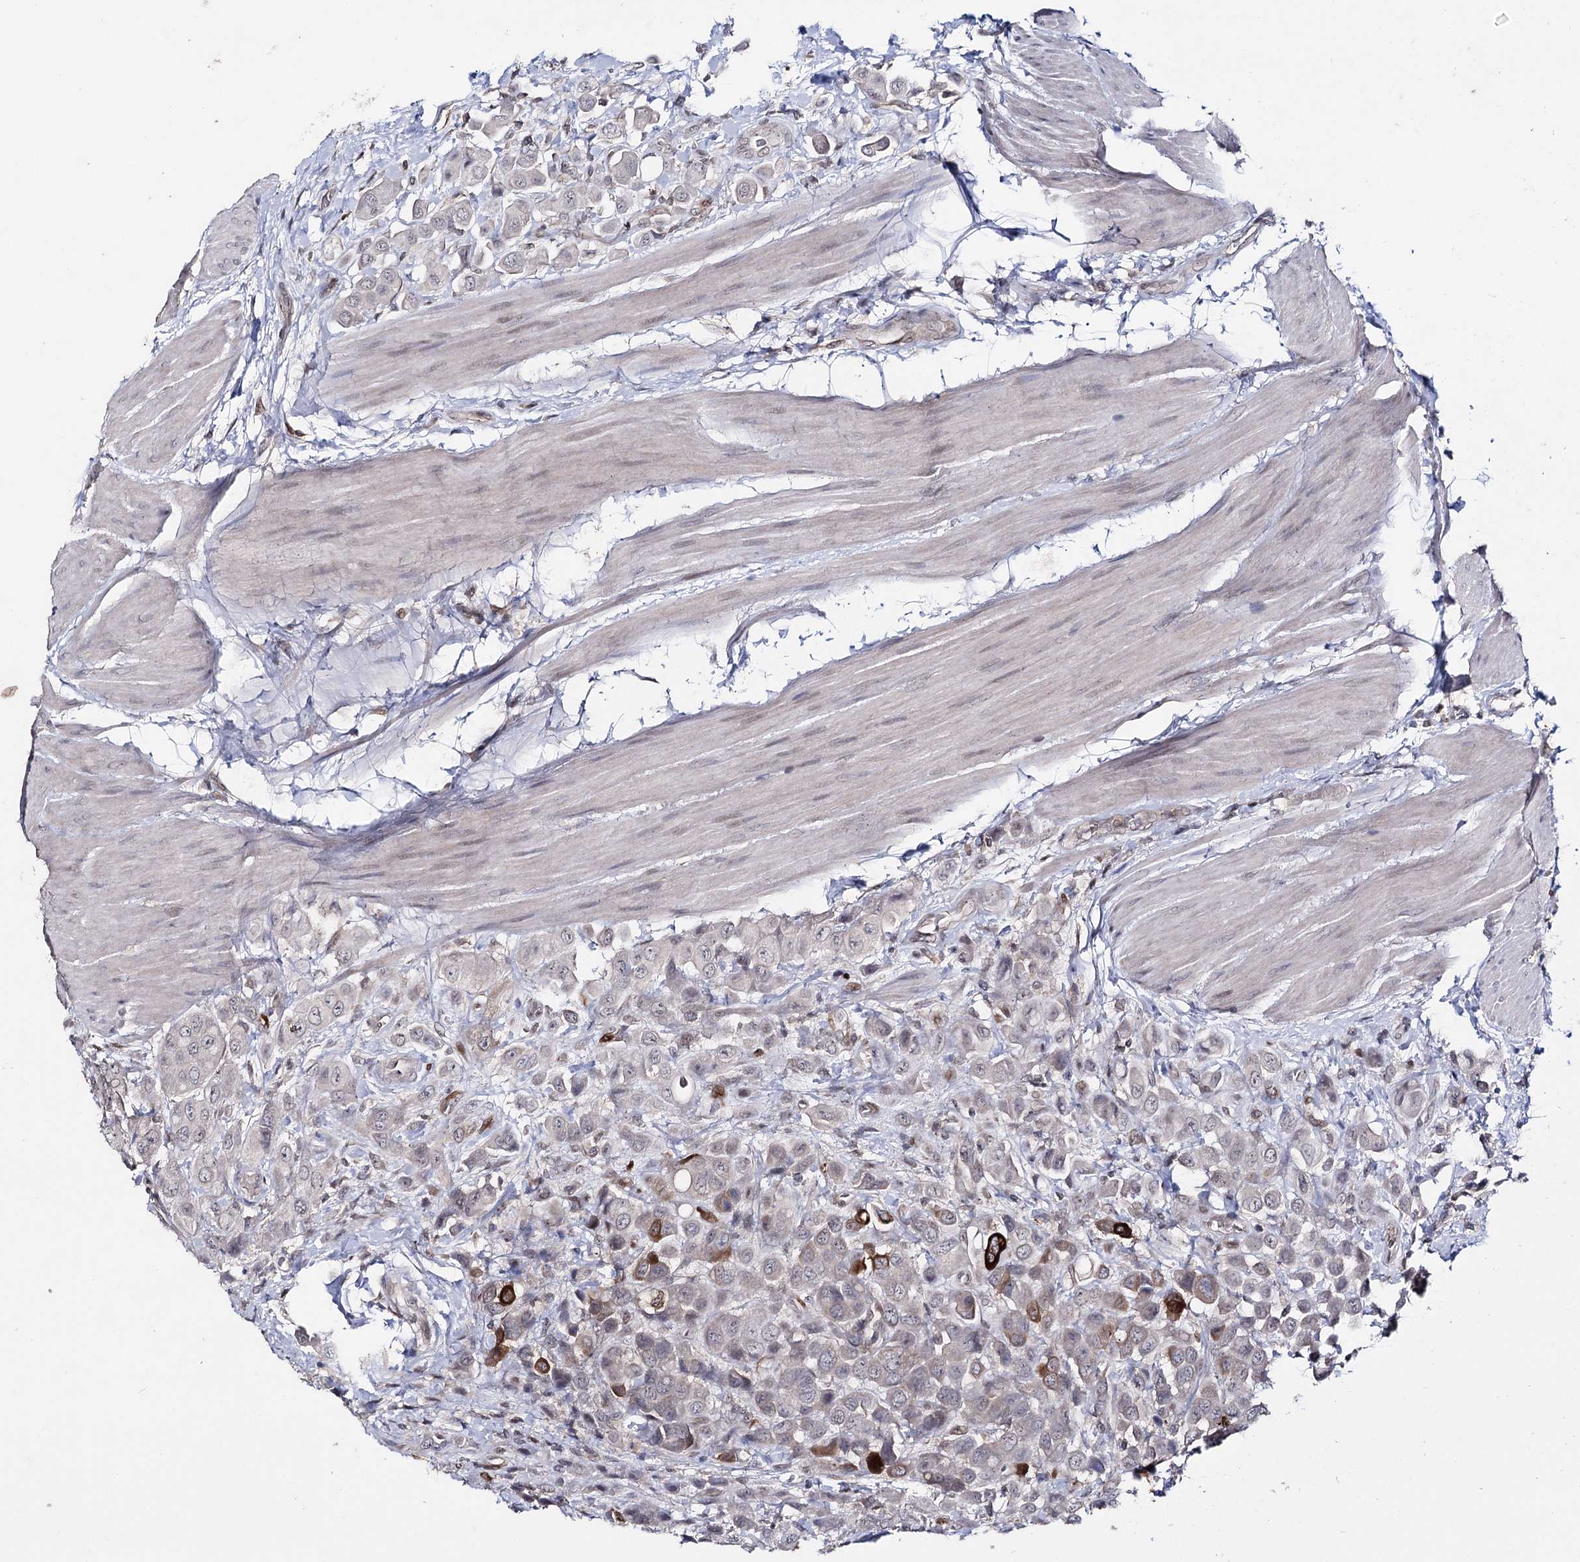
{"staining": {"intensity": "strong", "quantity": "<25%", "location": "cytoplasmic/membranous"}, "tissue": "urothelial cancer", "cell_type": "Tumor cells", "image_type": "cancer", "snomed": [{"axis": "morphology", "description": "Urothelial carcinoma, High grade"}, {"axis": "topography", "description": "Urinary bladder"}], "caption": "High-magnification brightfield microscopy of urothelial cancer stained with DAB (3,3'-diaminobenzidine) (brown) and counterstained with hematoxylin (blue). tumor cells exhibit strong cytoplasmic/membranous expression is appreciated in about<25% of cells.", "gene": "HSD11B2", "patient": {"sex": "male", "age": 50}}